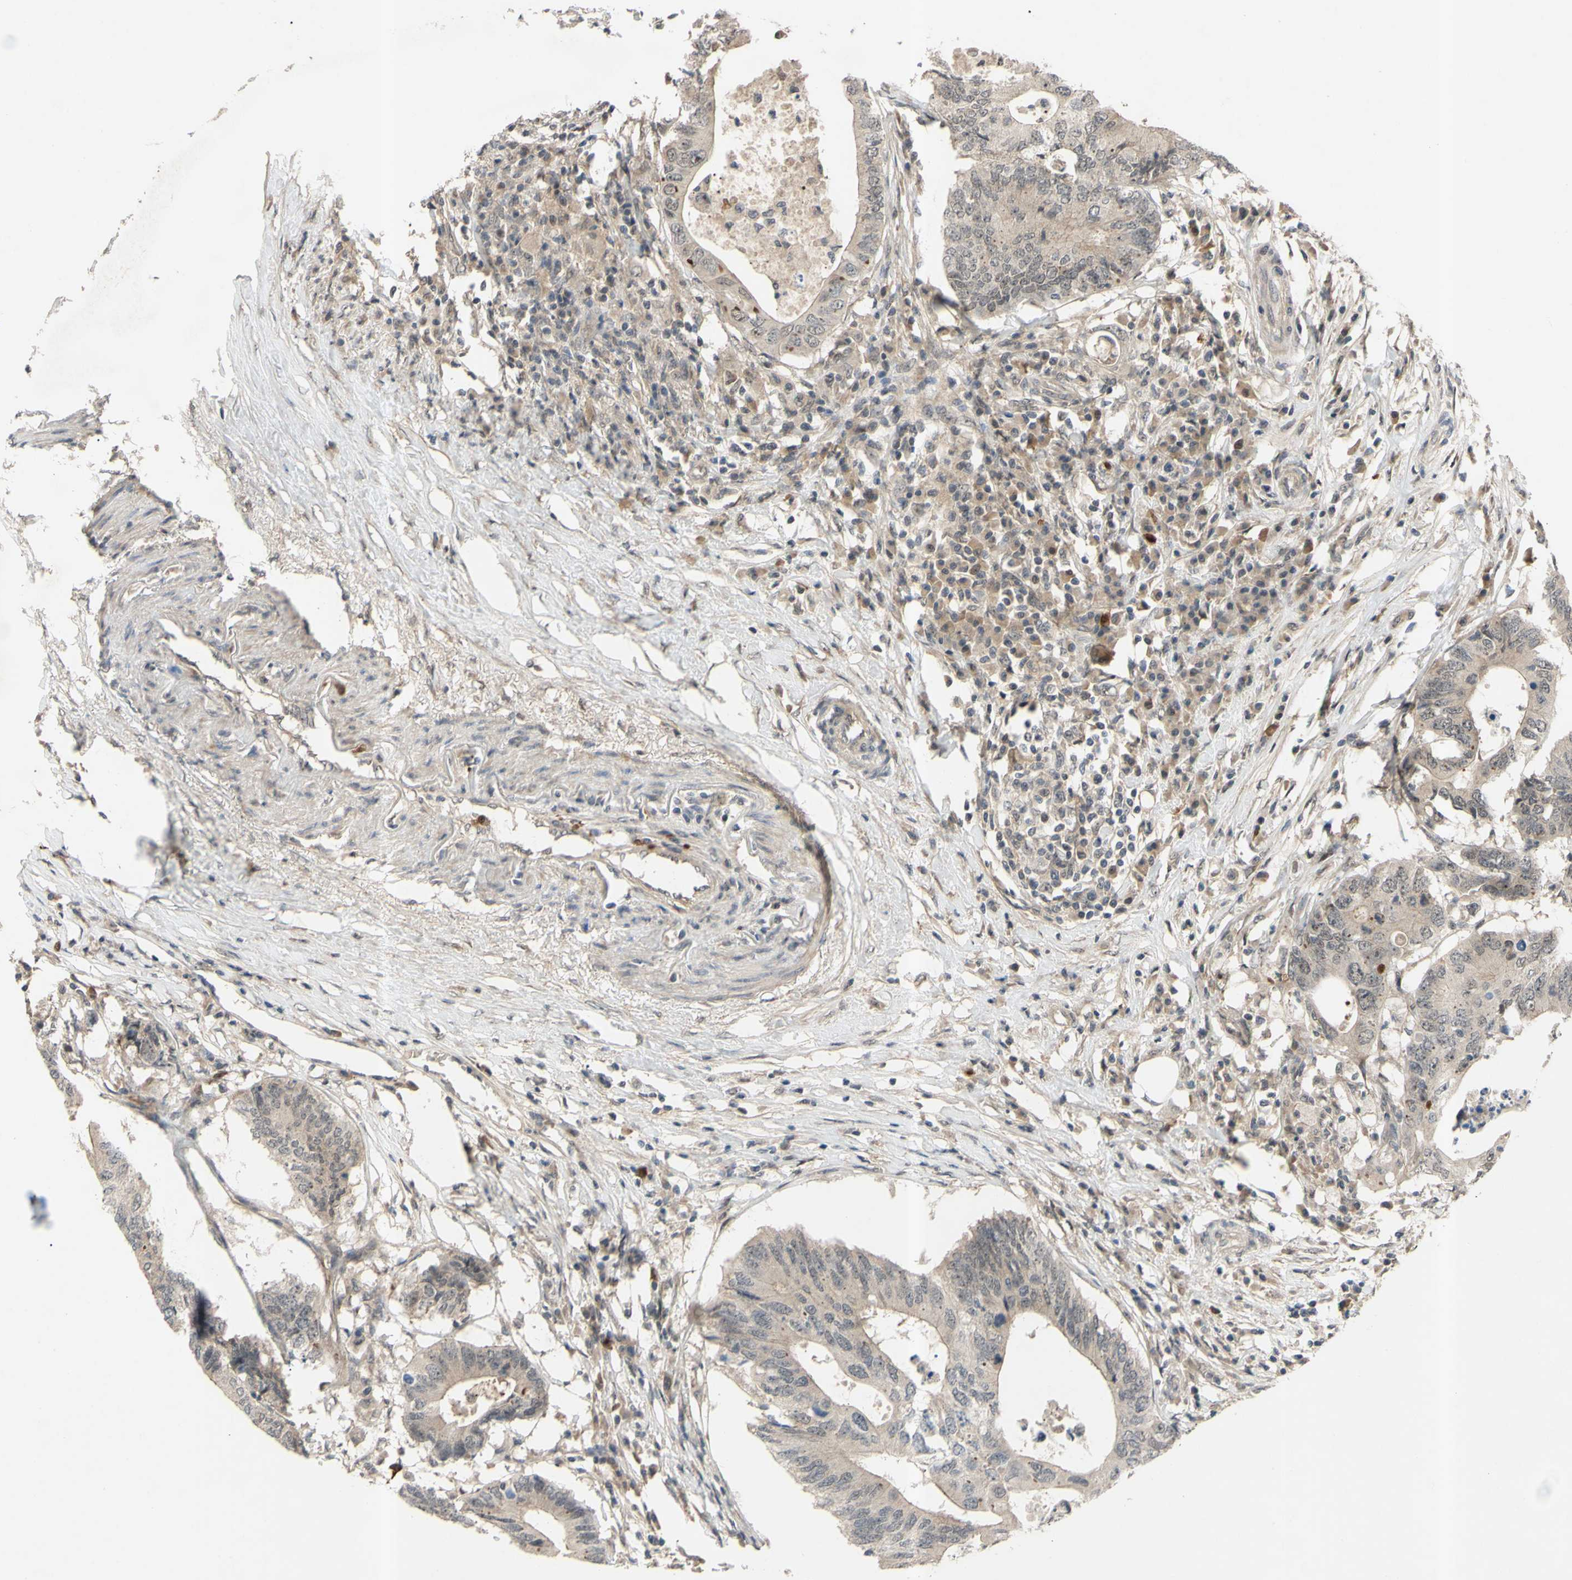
{"staining": {"intensity": "weak", "quantity": ">75%", "location": "cytoplasmic/membranous"}, "tissue": "colorectal cancer", "cell_type": "Tumor cells", "image_type": "cancer", "snomed": [{"axis": "morphology", "description": "Adenocarcinoma, NOS"}, {"axis": "topography", "description": "Colon"}], "caption": "Colorectal cancer (adenocarcinoma) tissue demonstrates weak cytoplasmic/membranous staining in about >75% of tumor cells Ihc stains the protein of interest in brown and the nuclei are stained blue.", "gene": "ALK", "patient": {"sex": "male", "age": 71}}